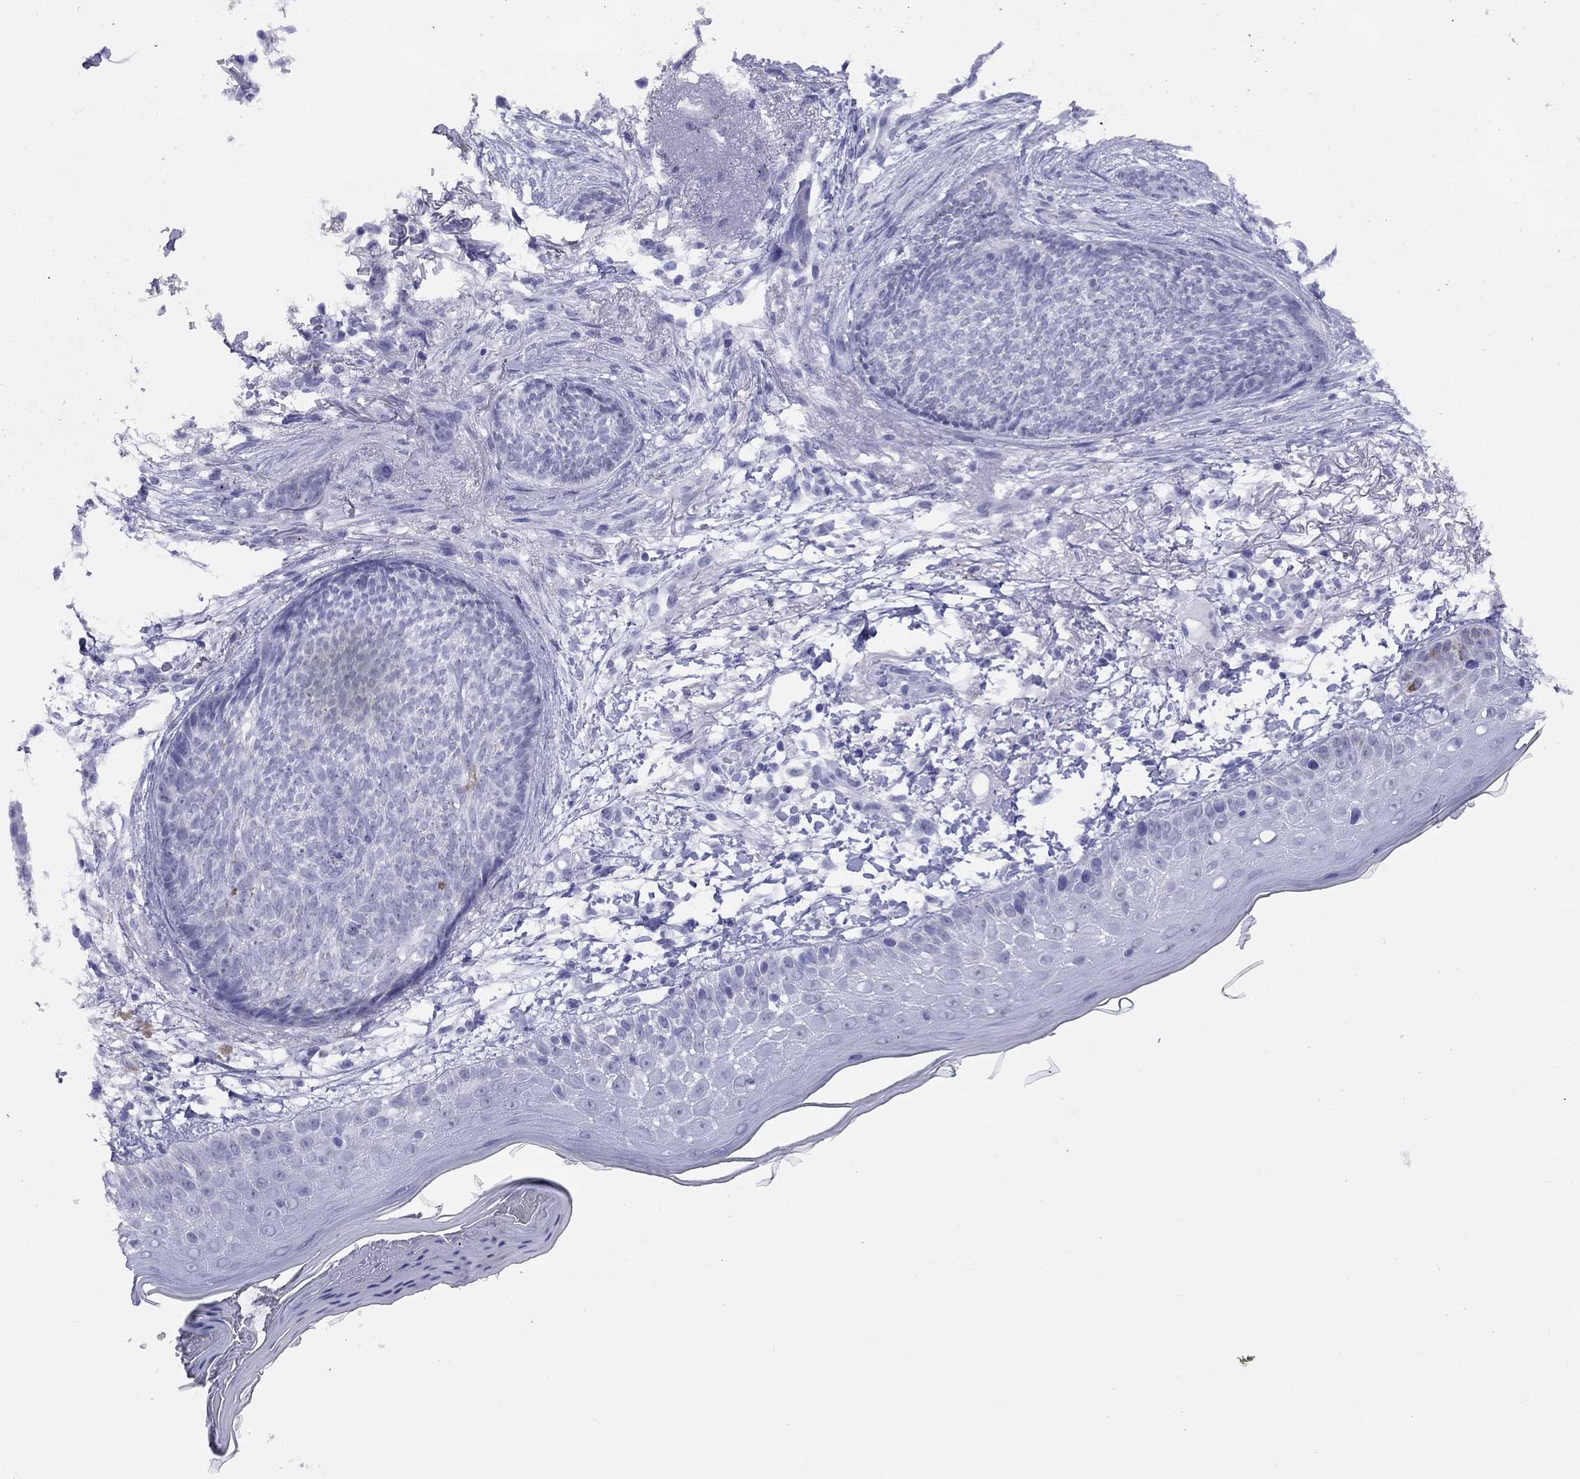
{"staining": {"intensity": "negative", "quantity": "none", "location": "none"}, "tissue": "skin cancer", "cell_type": "Tumor cells", "image_type": "cancer", "snomed": [{"axis": "morphology", "description": "Normal tissue, NOS"}, {"axis": "morphology", "description": "Basal cell carcinoma"}, {"axis": "topography", "description": "Skin"}], "caption": "High power microscopy image of an IHC histopathology image of skin cancer, revealing no significant staining in tumor cells. (DAB (3,3'-diaminobenzidine) immunohistochemistry, high magnification).", "gene": "LYAR", "patient": {"sex": "male", "age": 84}}